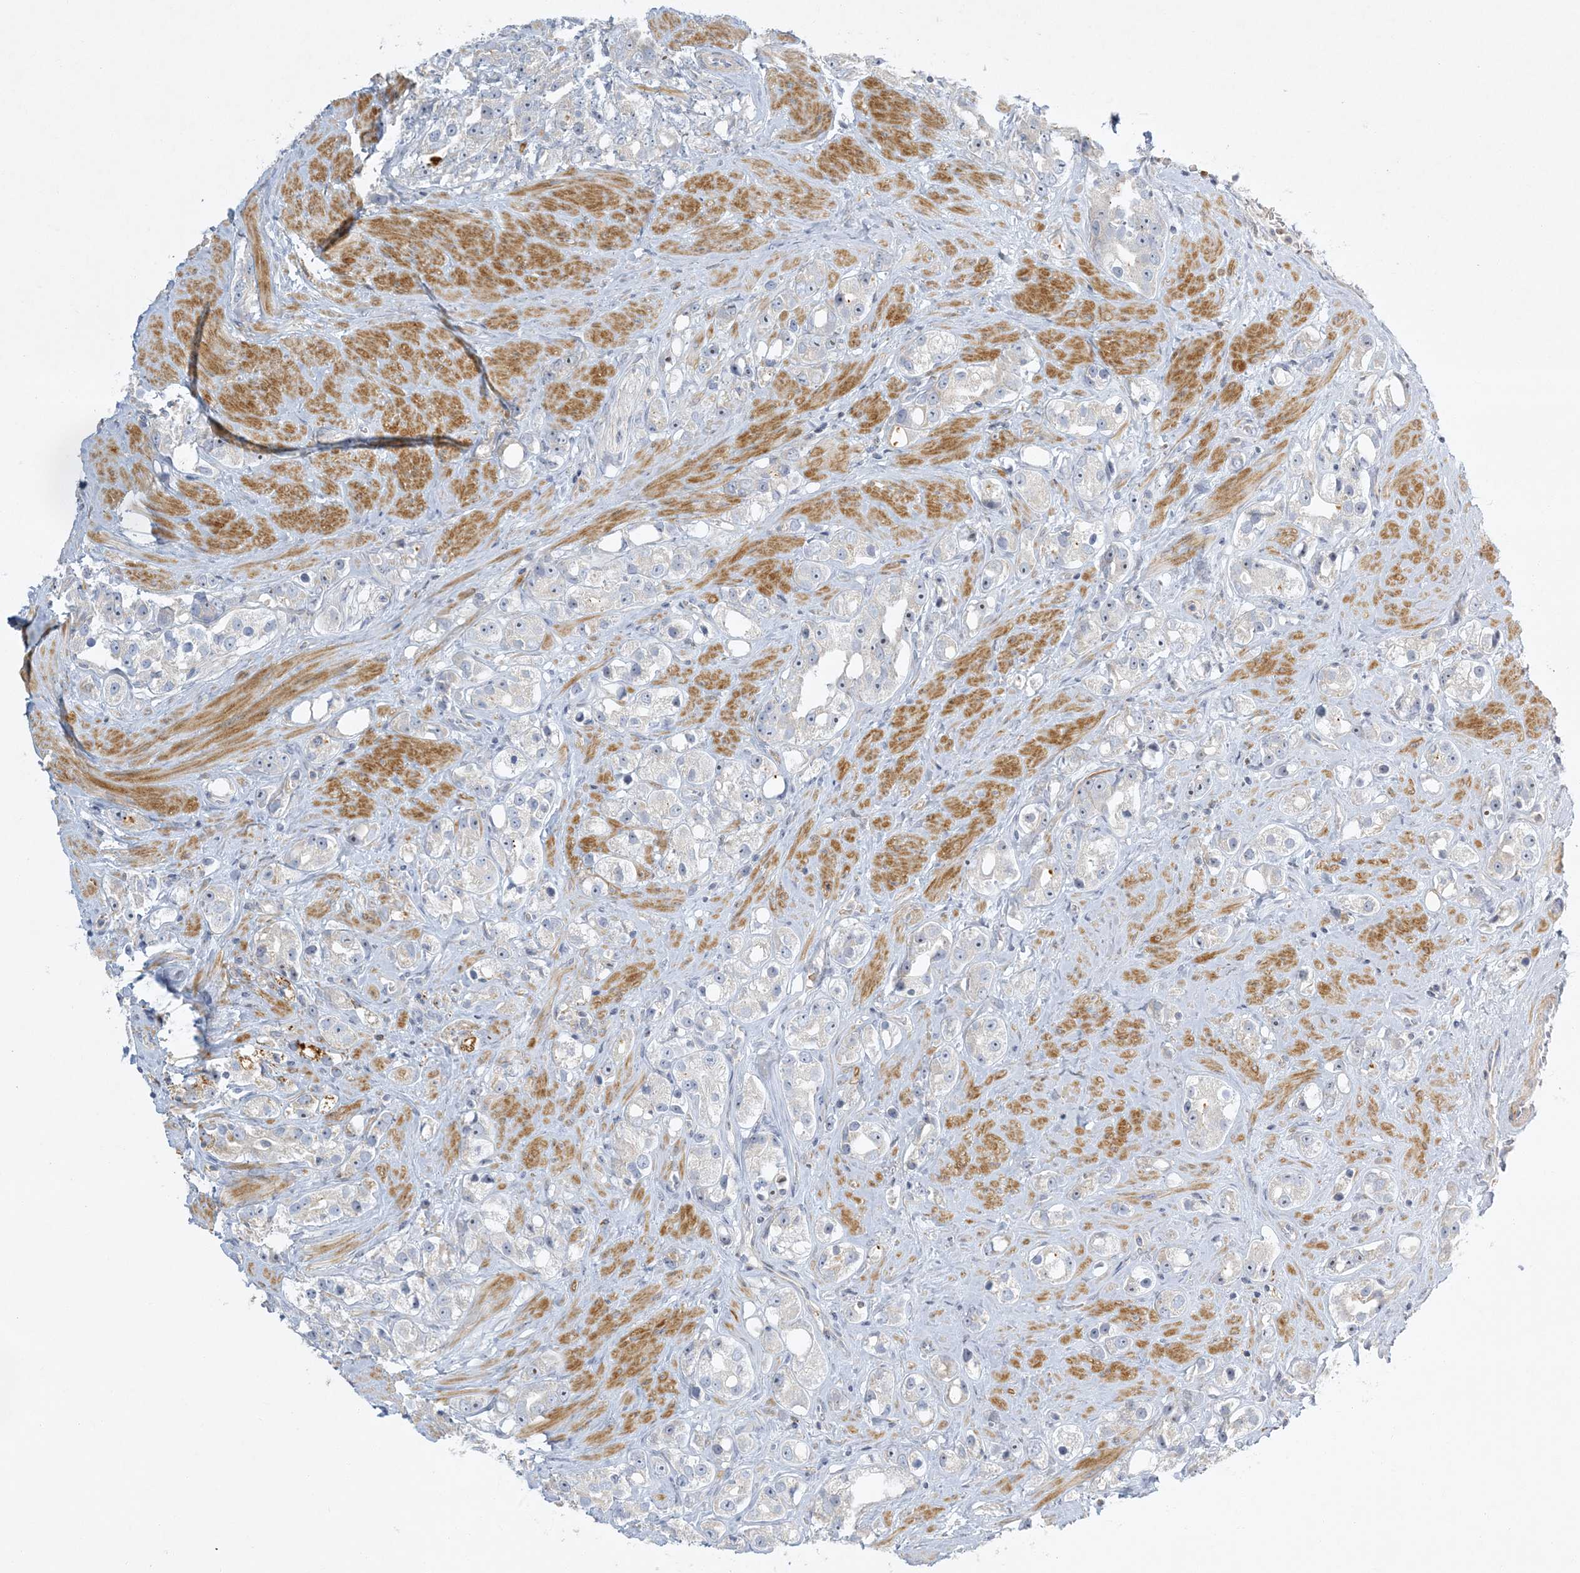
{"staining": {"intensity": "negative", "quantity": "none", "location": "none"}, "tissue": "prostate cancer", "cell_type": "Tumor cells", "image_type": "cancer", "snomed": [{"axis": "morphology", "description": "Adenocarcinoma, NOS"}, {"axis": "topography", "description": "Prostate"}], "caption": "Tumor cells are negative for brown protein staining in prostate adenocarcinoma.", "gene": "LTN1", "patient": {"sex": "male", "age": 79}}